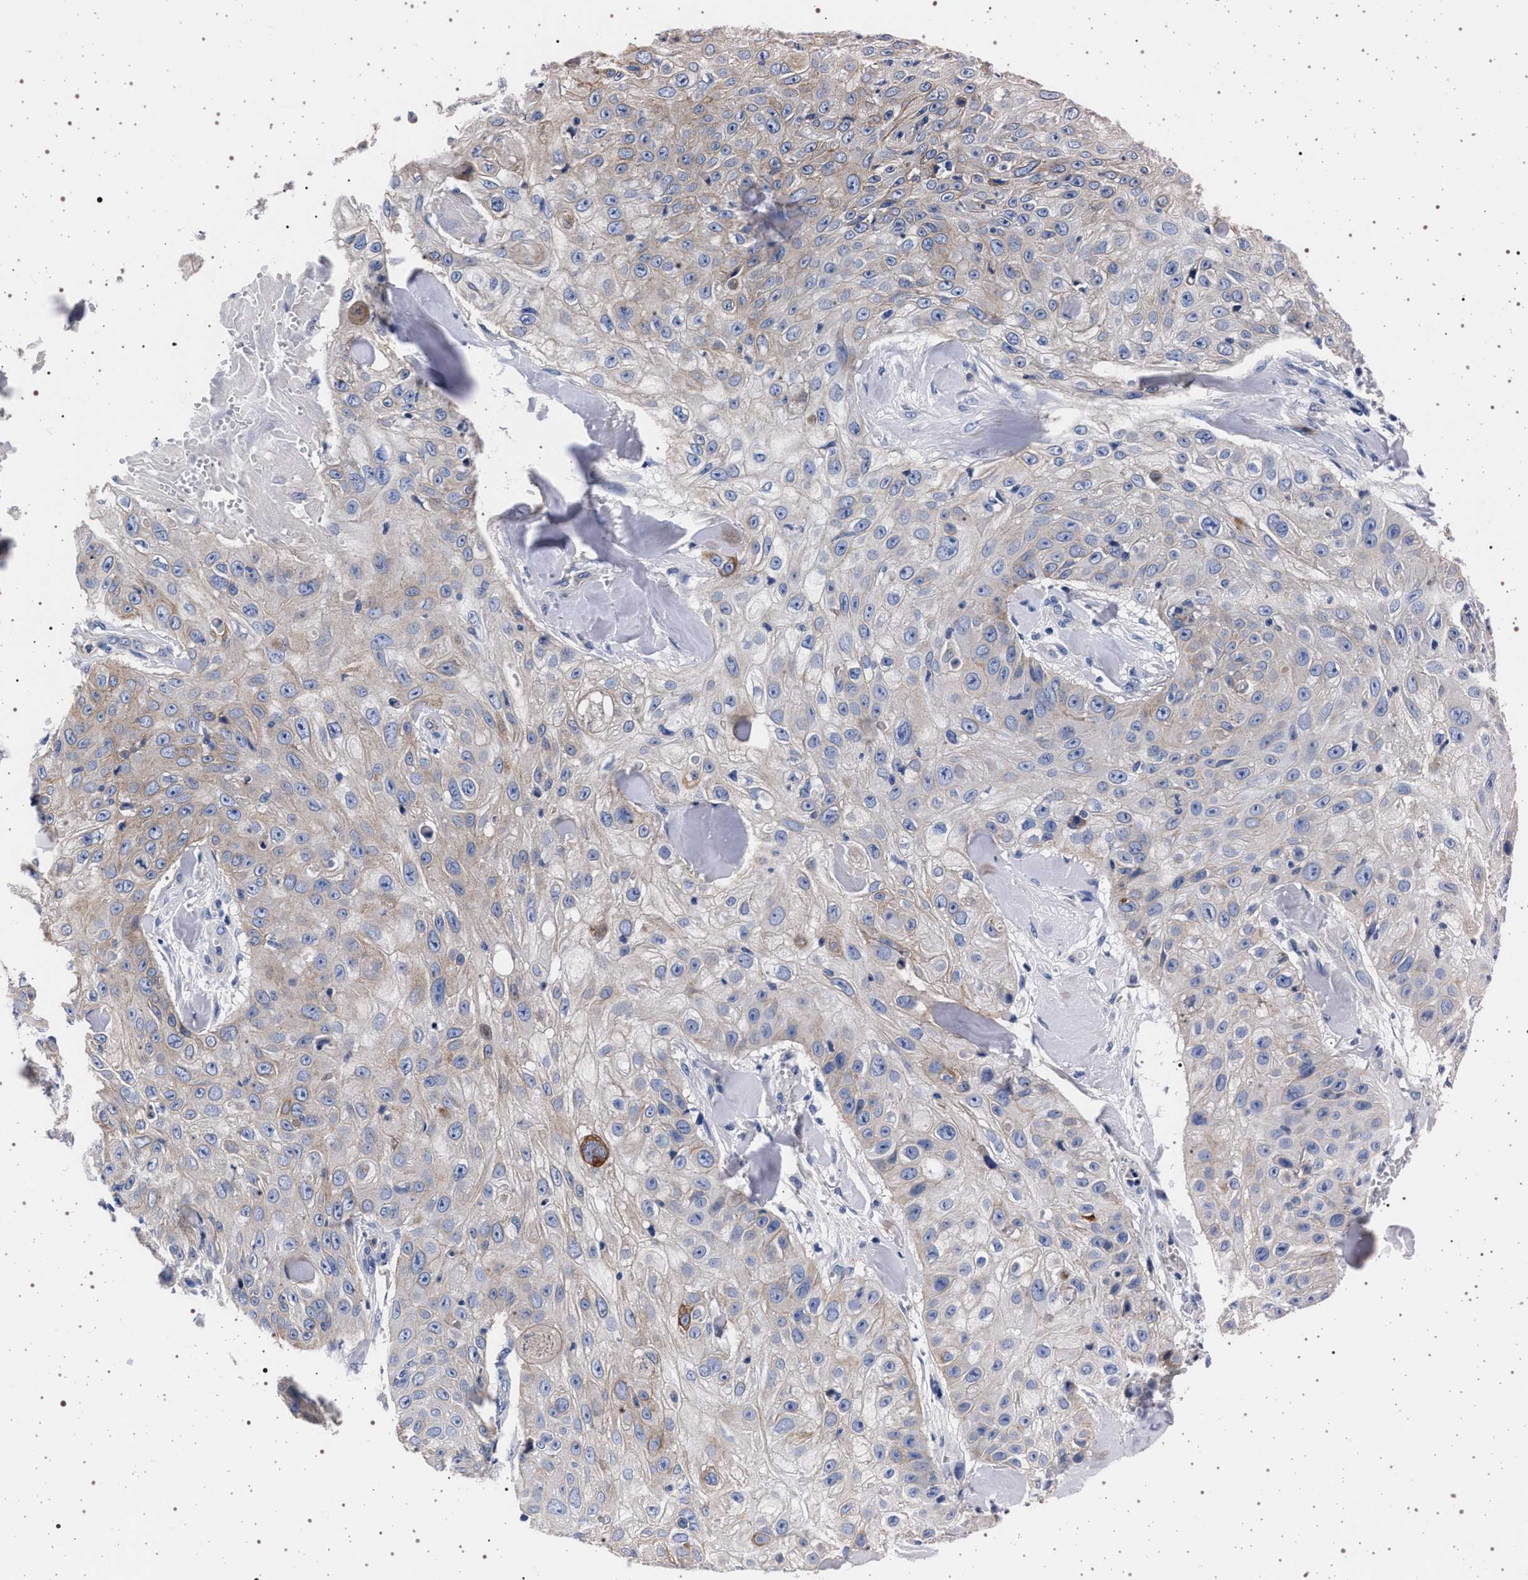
{"staining": {"intensity": "weak", "quantity": "<25%", "location": "cytoplasmic/membranous"}, "tissue": "skin cancer", "cell_type": "Tumor cells", "image_type": "cancer", "snomed": [{"axis": "morphology", "description": "Squamous cell carcinoma, NOS"}, {"axis": "topography", "description": "Skin"}], "caption": "High power microscopy micrograph of an immunohistochemistry (IHC) histopathology image of squamous cell carcinoma (skin), revealing no significant expression in tumor cells.", "gene": "SLC9A1", "patient": {"sex": "male", "age": 86}}